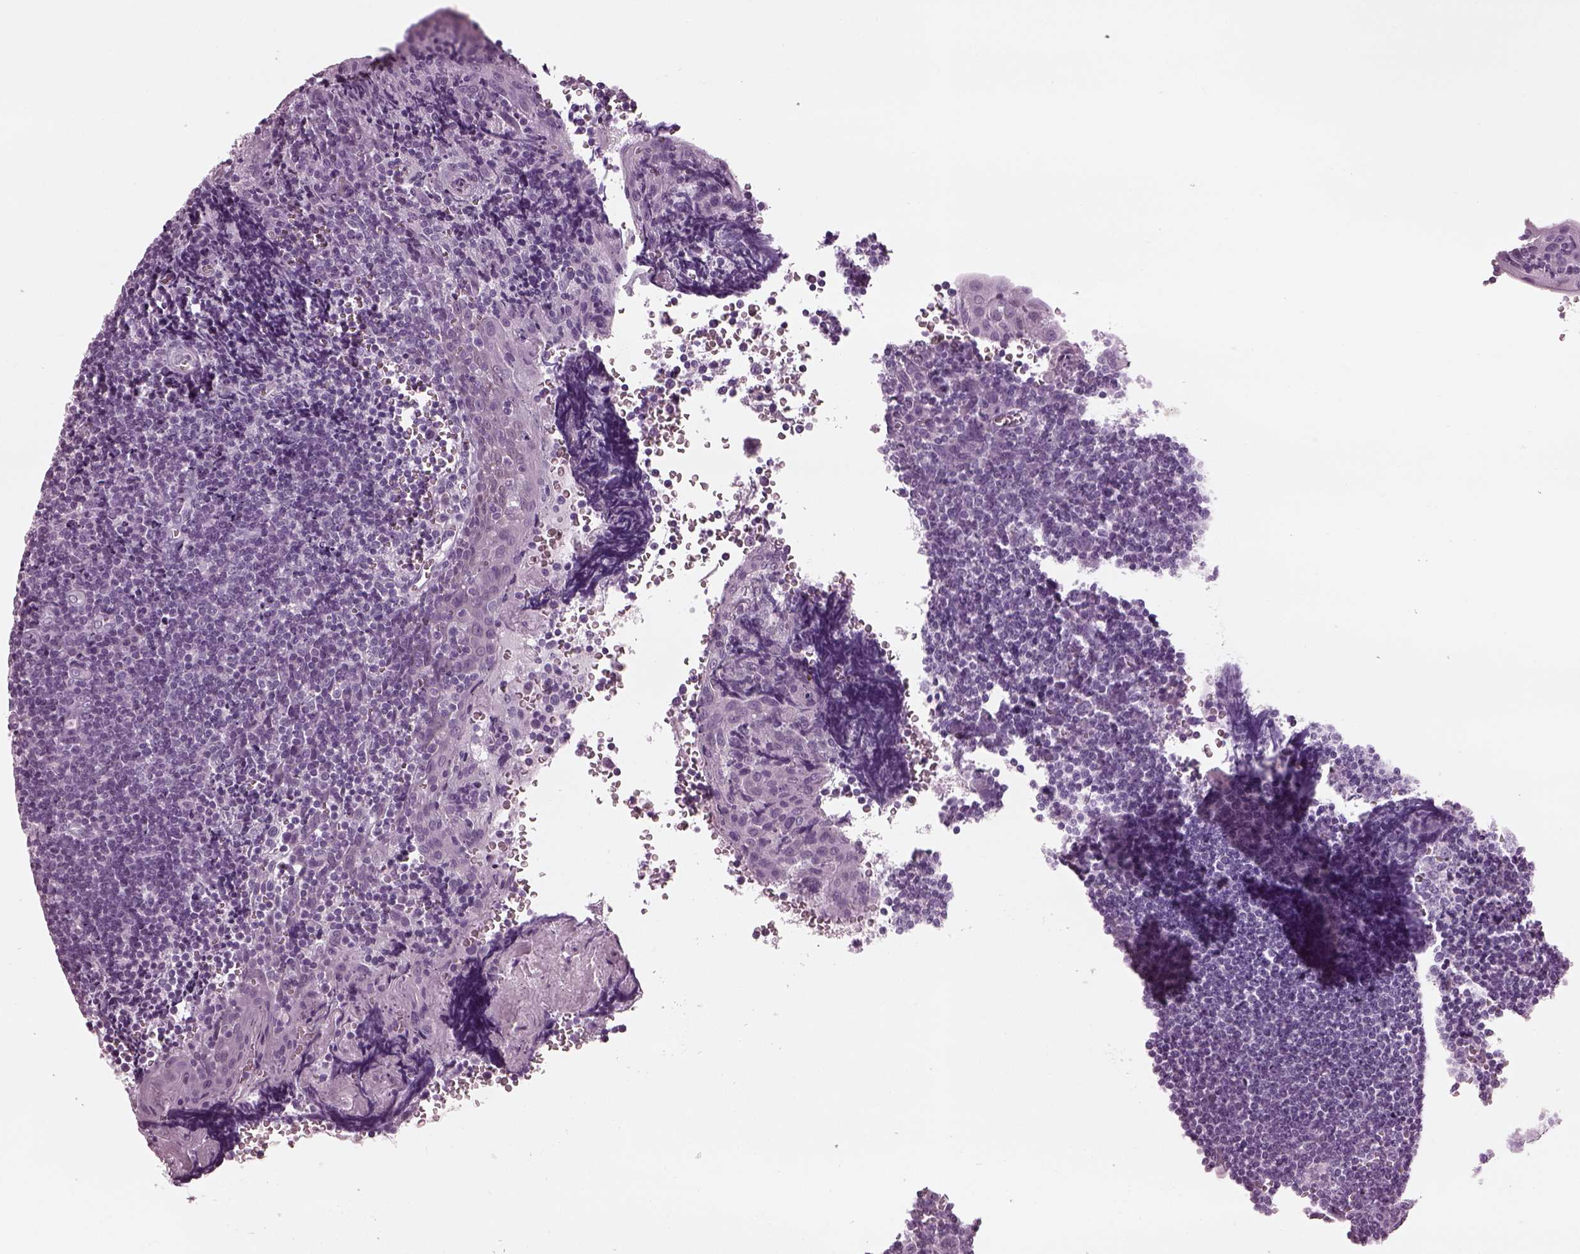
{"staining": {"intensity": "negative", "quantity": "none", "location": "none"}, "tissue": "tonsil", "cell_type": "Germinal center cells", "image_type": "normal", "snomed": [{"axis": "morphology", "description": "Normal tissue, NOS"}, {"axis": "morphology", "description": "Inflammation, NOS"}, {"axis": "topography", "description": "Tonsil"}], "caption": "High magnification brightfield microscopy of unremarkable tonsil stained with DAB (3,3'-diaminobenzidine) (brown) and counterstained with hematoxylin (blue): germinal center cells show no significant expression. (DAB (3,3'-diaminobenzidine) IHC, high magnification).", "gene": "TPPP2", "patient": {"sex": "female", "age": 31}}